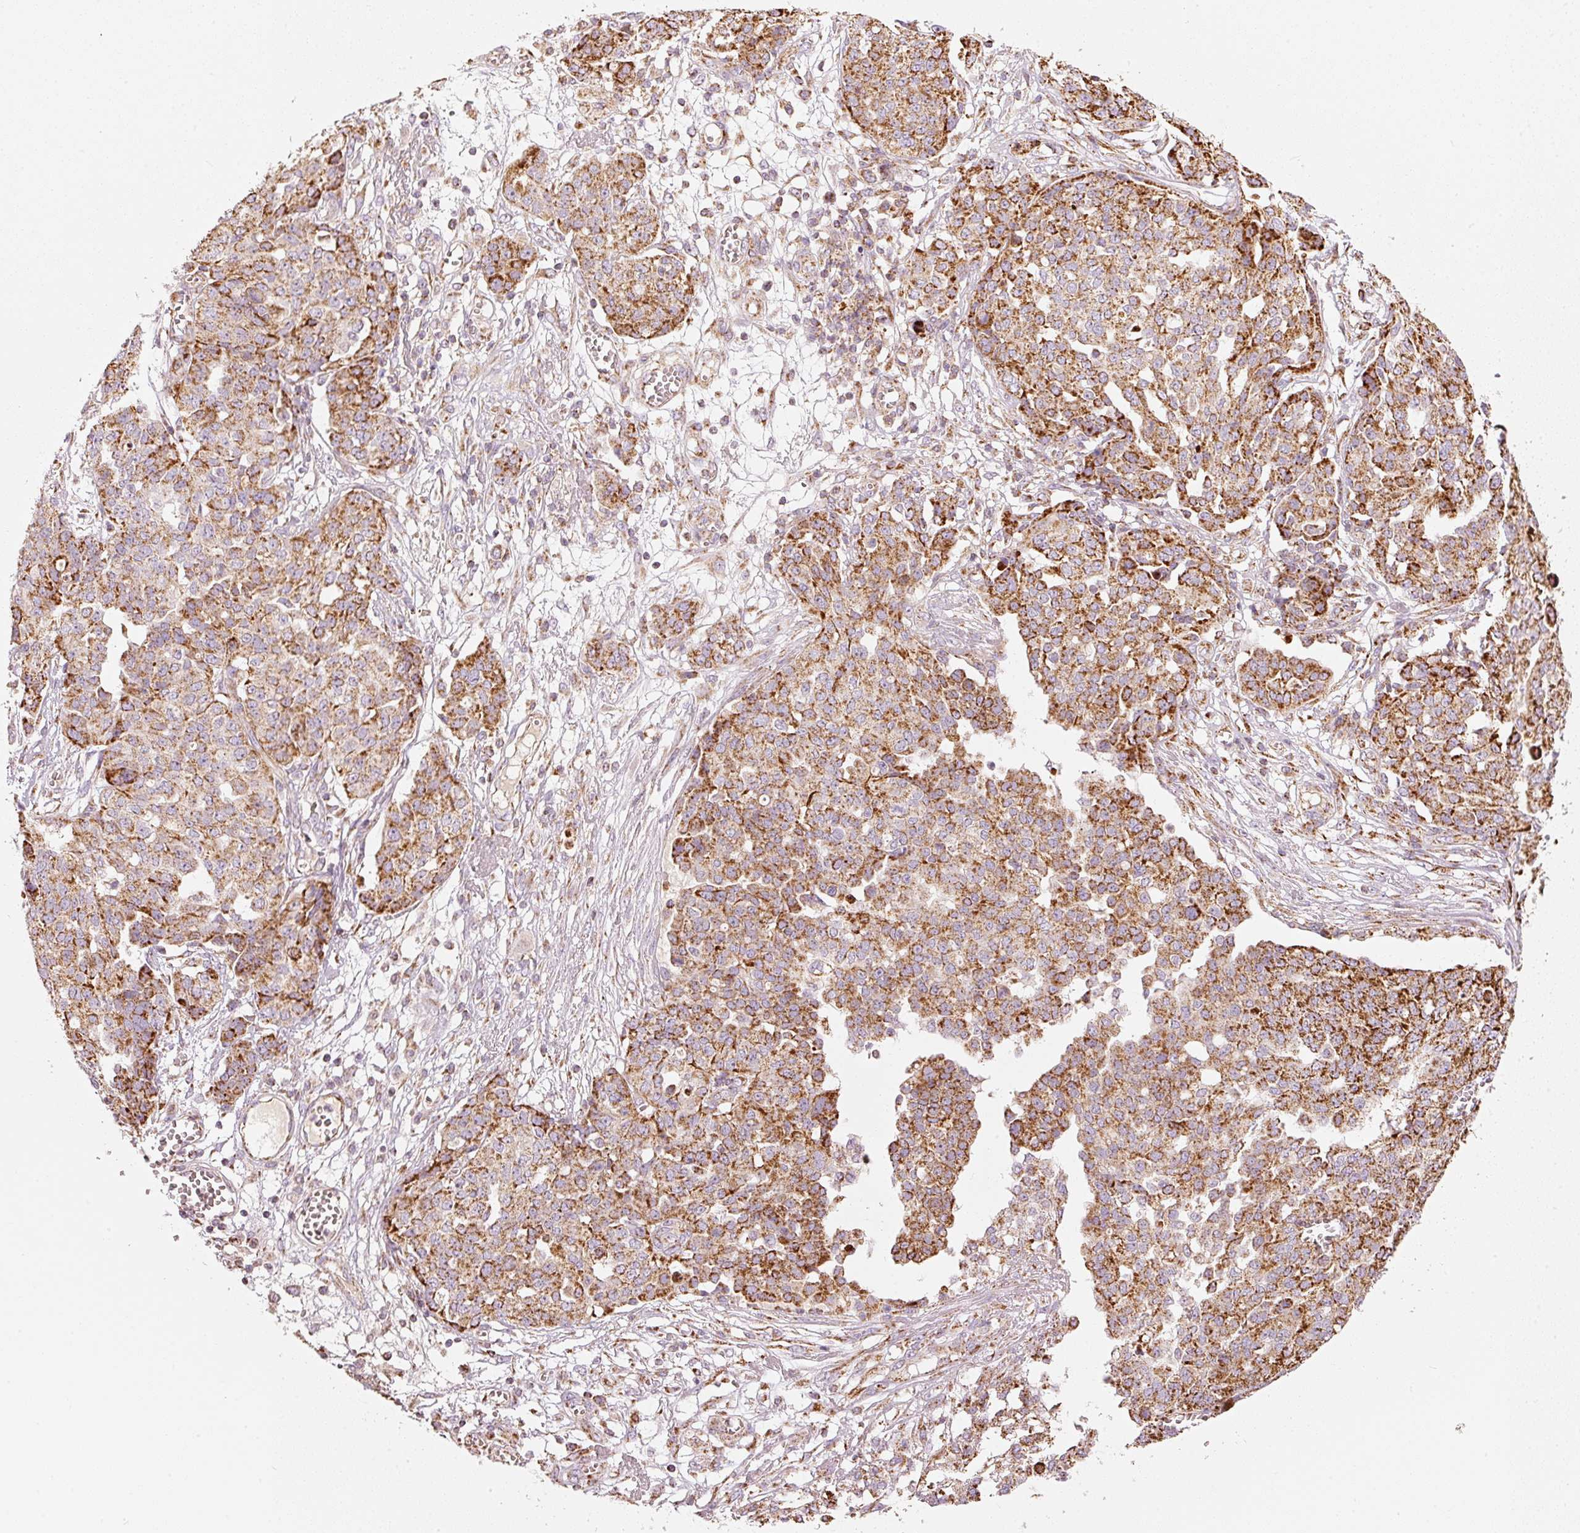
{"staining": {"intensity": "moderate", "quantity": ">75%", "location": "cytoplasmic/membranous"}, "tissue": "ovarian cancer", "cell_type": "Tumor cells", "image_type": "cancer", "snomed": [{"axis": "morphology", "description": "Cystadenocarcinoma, serous, NOS"}, {"axis": "topography", "description": "Soft tissue"}, {"axis": "topography", "description": "Ovary"}], "caption": "Human ovarian serous cystadenocarcinoma stained with a protein marker reveals moderate staining in tumor cells.", "gene": "C17orf98", "patient": {"sex": "female", "age": 57}}